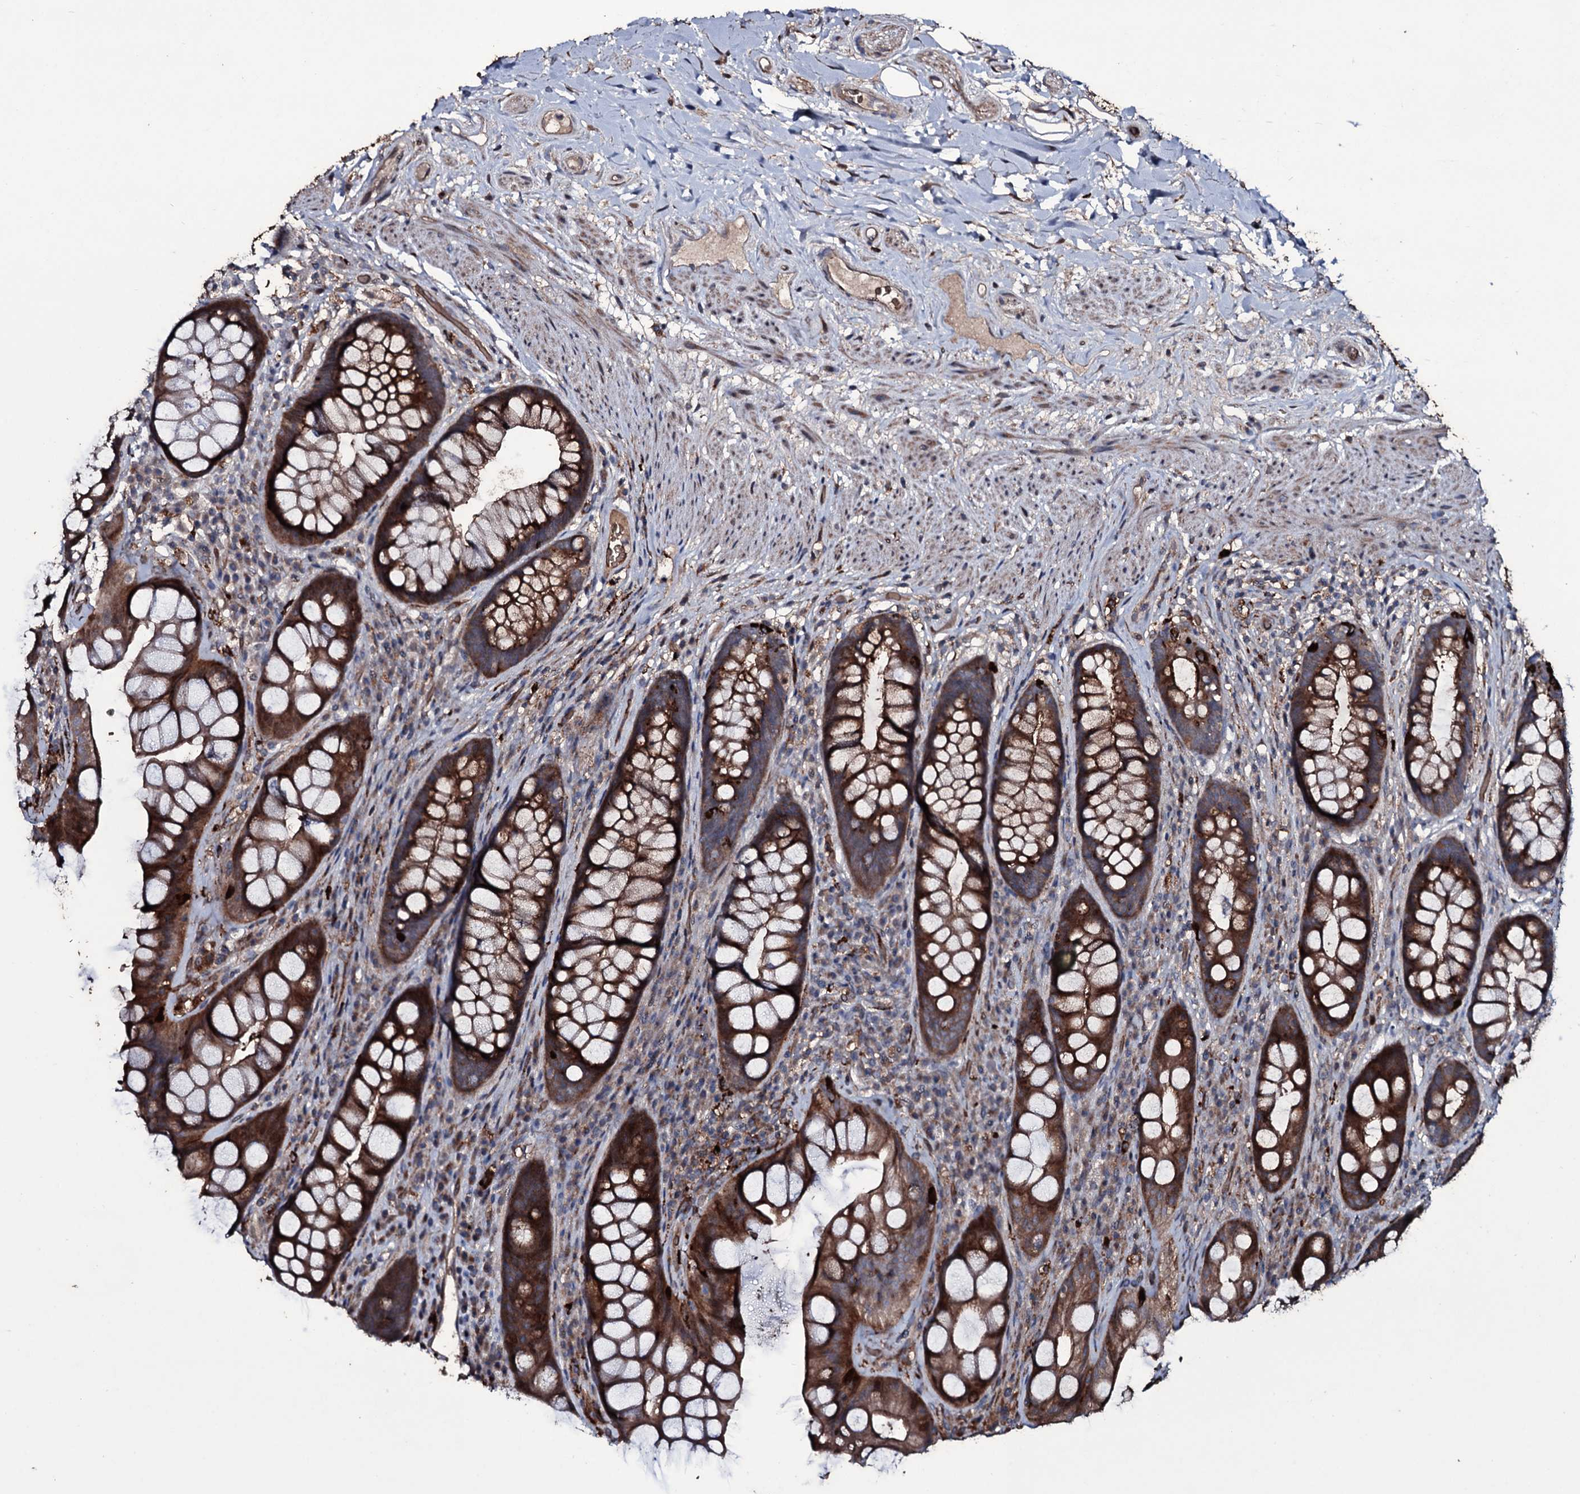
{"staining": {"intensity": "strong", "quantity": ">75%", "location": "cytoplasmic/membranous"}, "tissue": "rectum", "cell_type": "Glandular cells", "image_type": "normal", "snomed": [{"axis": "morphology", "description": "Normal tissue, NOS"}, {"axis": "topography", "description": "Rectum"}], "caption": "Protein expression analysis of benign rectum displays strong cytoplasmic/membranous positivity in approximately >75% of glandular cells.", "gene": "ZSWIM8", "patient": {"sex": "male", "age": 74}}